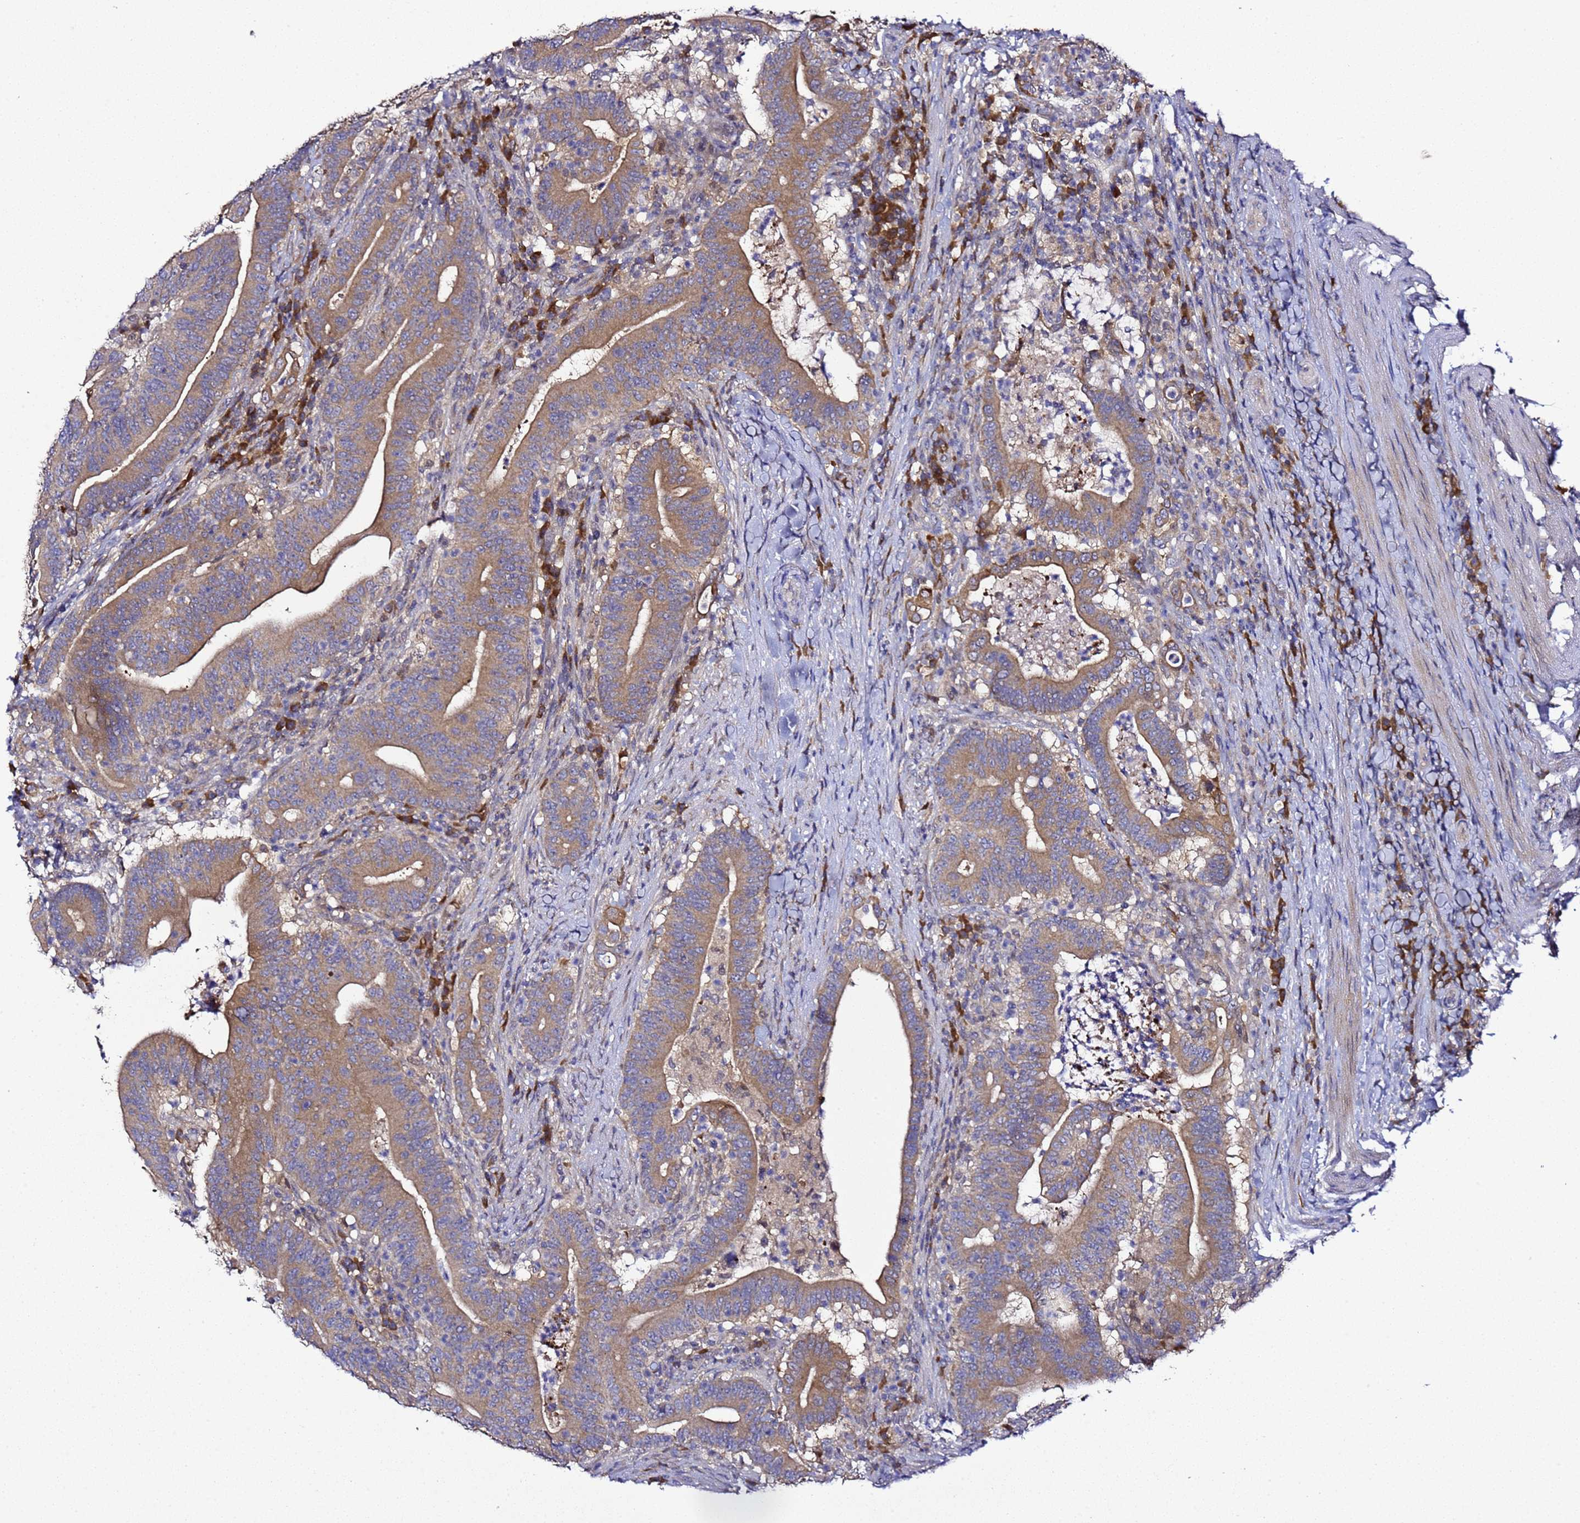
{"staining": {"intensity": "moderate", "quantity": ">75%", "location": "cytoplasmic/membranous"}, "tissue": "colorectal cancer", "cell_type": "Tumor cells", "image_type": "cancer", "snomed": [{"axis": "morphology", "description": "Adenocarcinoma, NOS"}, {"axis": "topography", "description": "Colon"}], "caption": "Tumor cells show medium levels of moderate cytoplasmic/membranous positivity in about >75% of cells in human colorectal cancer (adenocarcinoma).", "gene": "ALG3", "patient": {"sex": "female", "age": 66}}